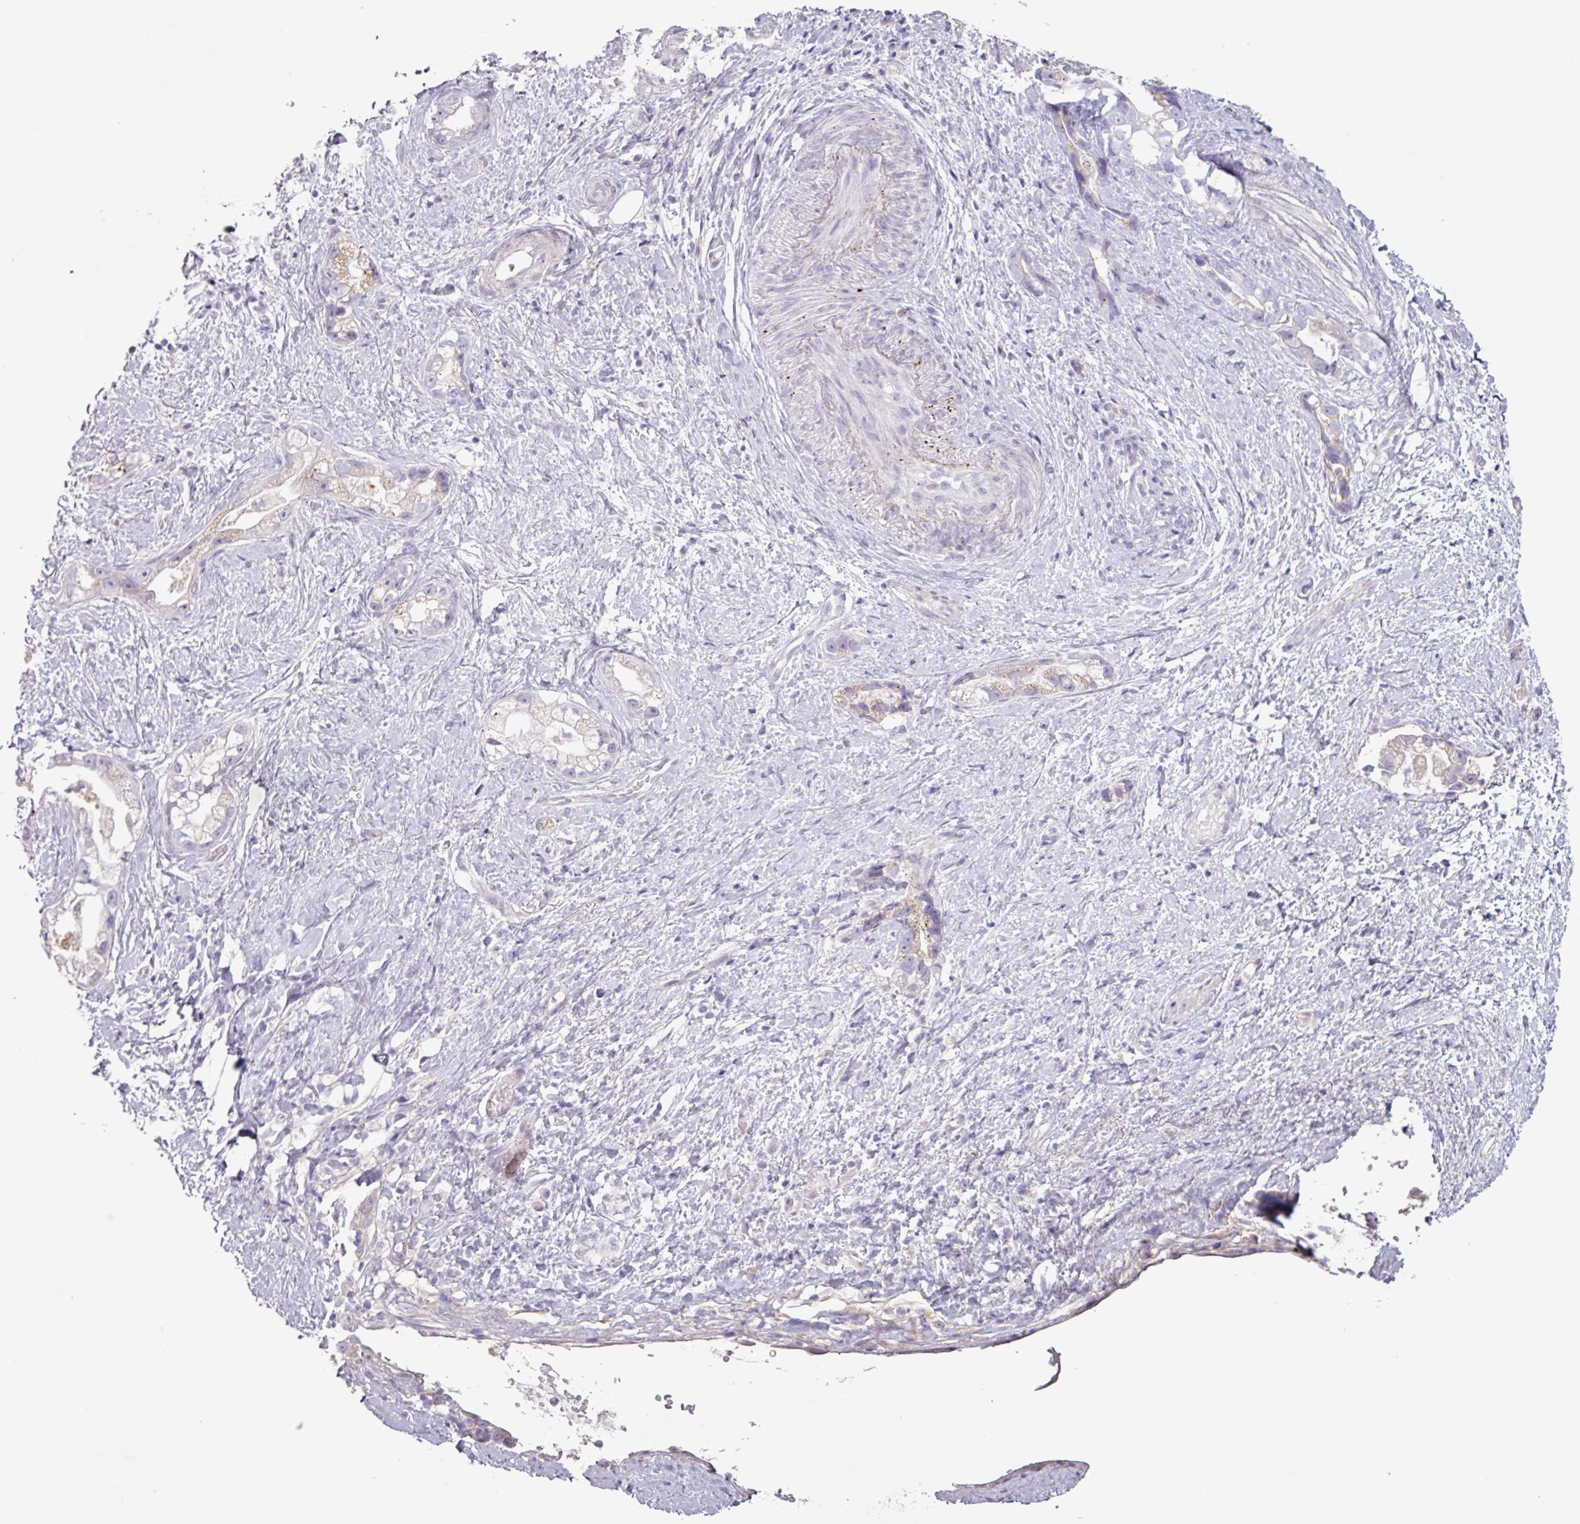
{"staining": {"intensity": "weak", "quantity": "25%-75%", "location": "cytoplasmic/membranous"}, "tissue": "stomach cancer", "cell_type": "Tumor cells", "image_type": "cancer", "snomed": [{"axis": "morphology", "description": "Adenocarcinoma, NOS"}, {"axis": "topography", "description": "Stomach"}], "caption": "Stomach cancer (adenocarcinoma) tissue demonstrates weak cytoplasmic/membranous staining in about 25%-75% of tumor cells The staining was performed using DAB to visualize the protein expression in brown, while the nuclei were stained in blue with hematoxylin (Magnification: 20x).", "gene": "C4B", "patient": {"sex": "male", "age": 55}}